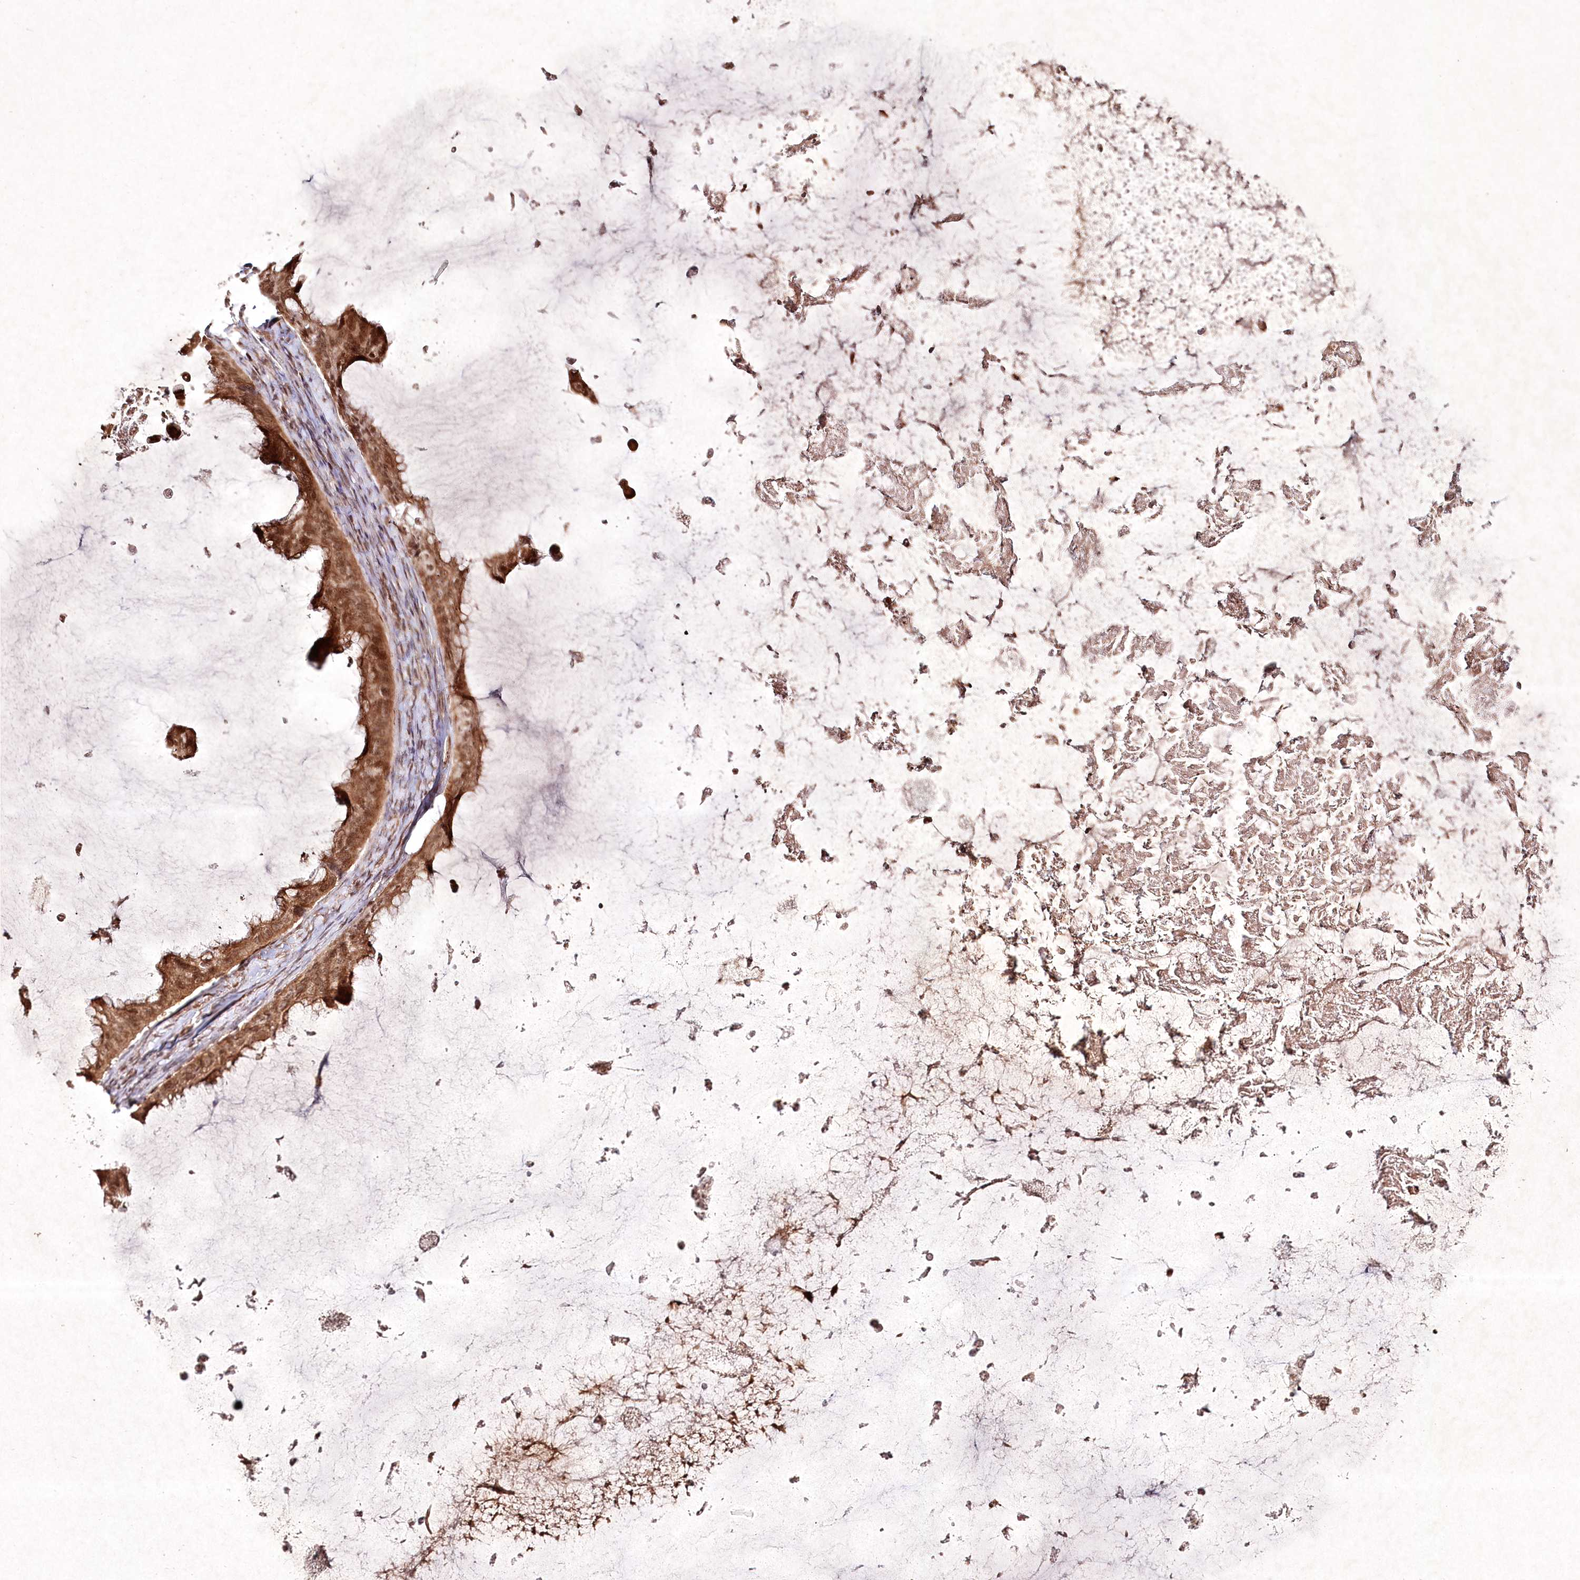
{"staining": {"intensity": "moderate", "quantity": ">75%", "location": "cytoplasmic/membranous,nuclear"}, "tissue": "ovarian cancer", "cell_type": "Tumor cells", "image_type": "cancer", "snomed": [{"axis": "morphology", "description": "Cystadenocarcinoma, mucinous, NOS"}, {"axis": "topography", "description": "Ovary"}], "caption": "Immunohistochemical staining of human ovarian mucinous cystadenocarcinoma demonstrates moderate cytoplasmic/membranous and nuclear protein expression in approximately >75% of tumor cells. The staining is performed using DAB (3,3'-diaminobenzidine) brown chromogen to label protein expression. The nuclei are counter-stained blue using hematoxylin.", "gene": "CARM1", "patient": {"sex": "female", "age": 61}}